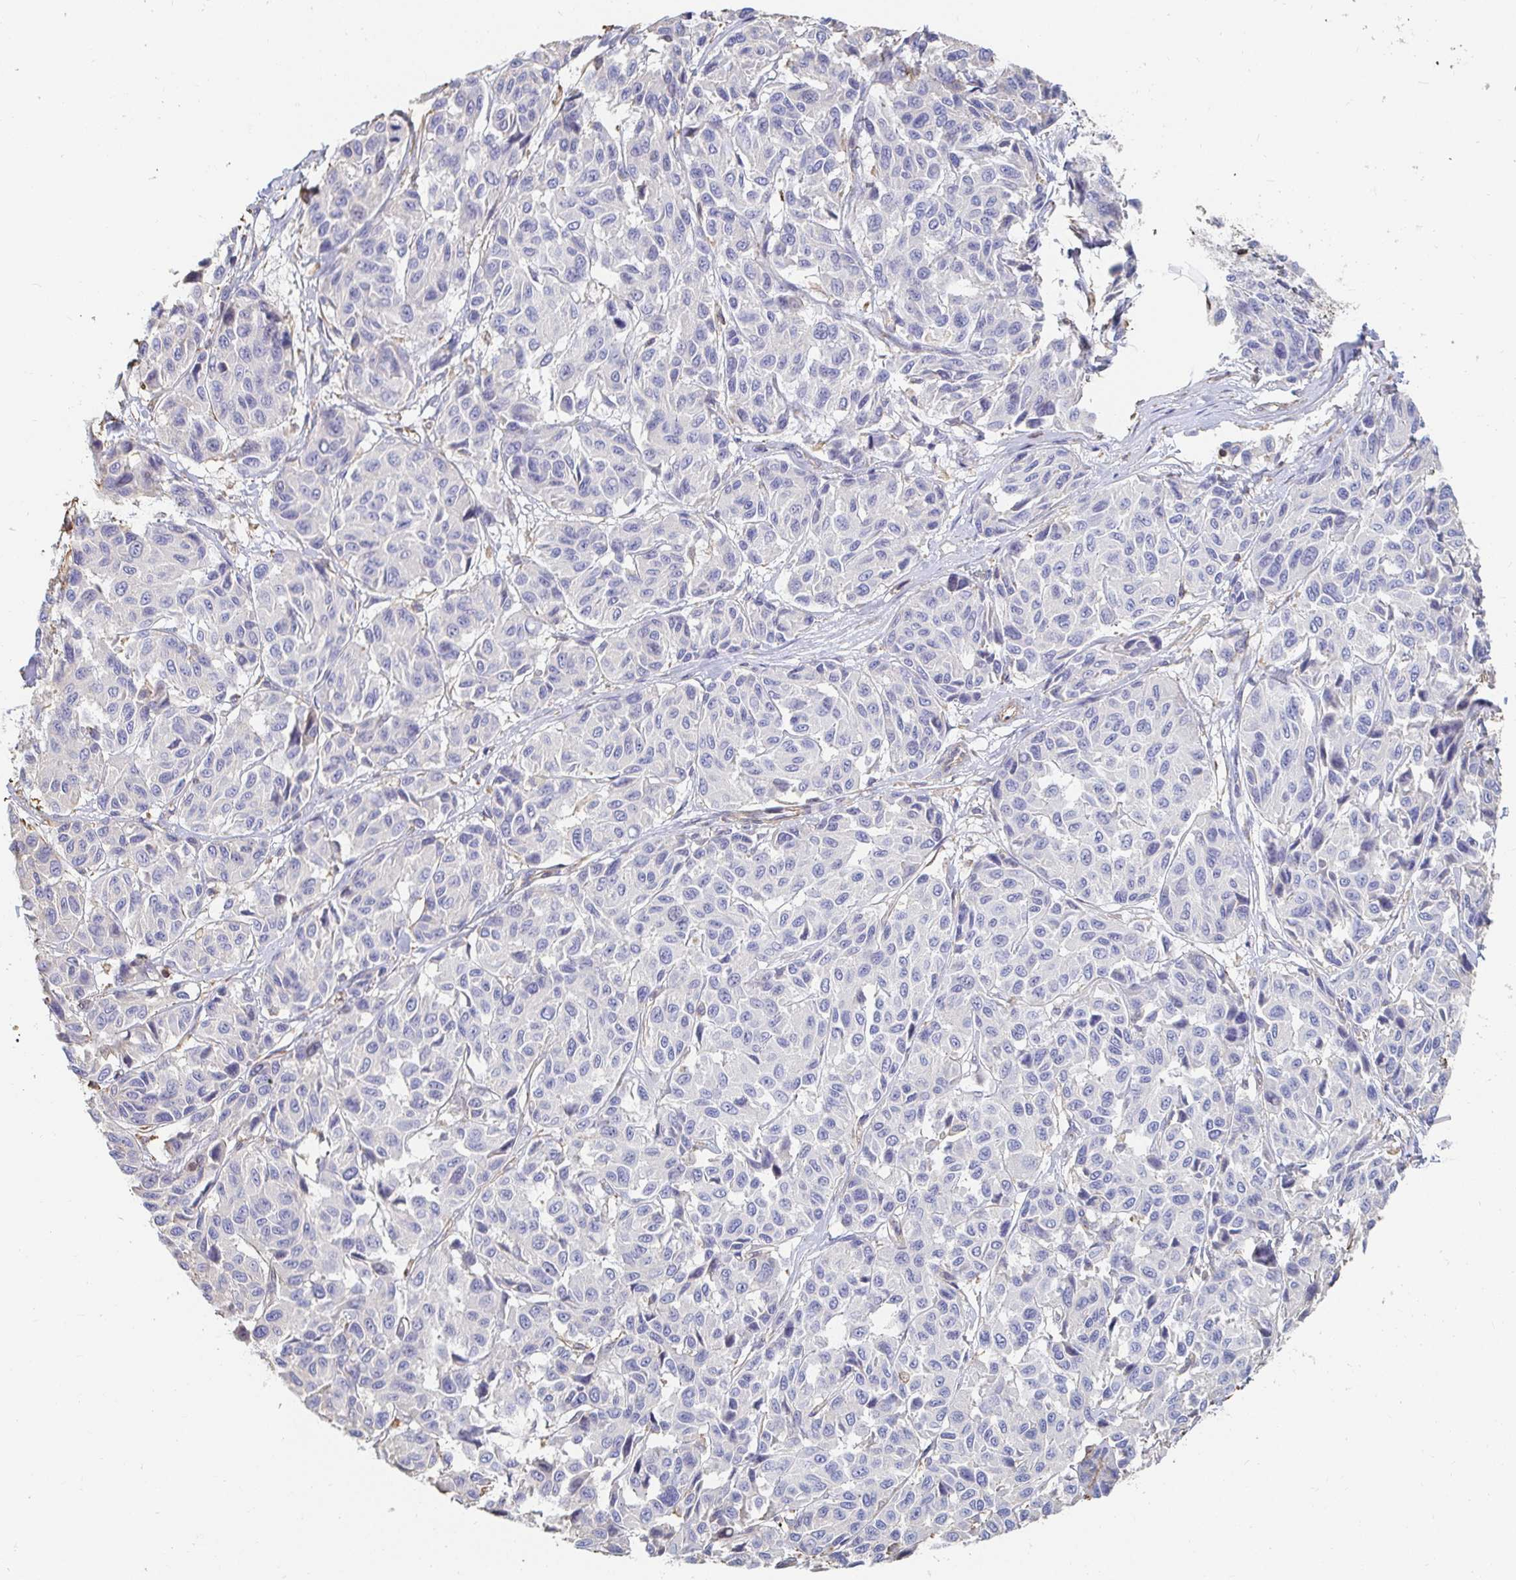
{"staining": {"intensity": "negative", "quantity": "none", "location": "none"}, "tissue": "melanoma", "cell_type": "Tumor cells", "image_type": "cancer", "snomed": [{"axis": "morphology", "description": "Malignant melanoma, NOS"}, {"axis": "topography", "description": "Skin"}], "caption": "DAB (3,3'-diaminobenzidine) immunohistochemical staining of human melanoma shows no significant positivity in tumor cells. (DAB immunohistochemistry (IHC), high magnification).", "gene": "PTPN14", "patient": {"sex": "female", "age": 66}}